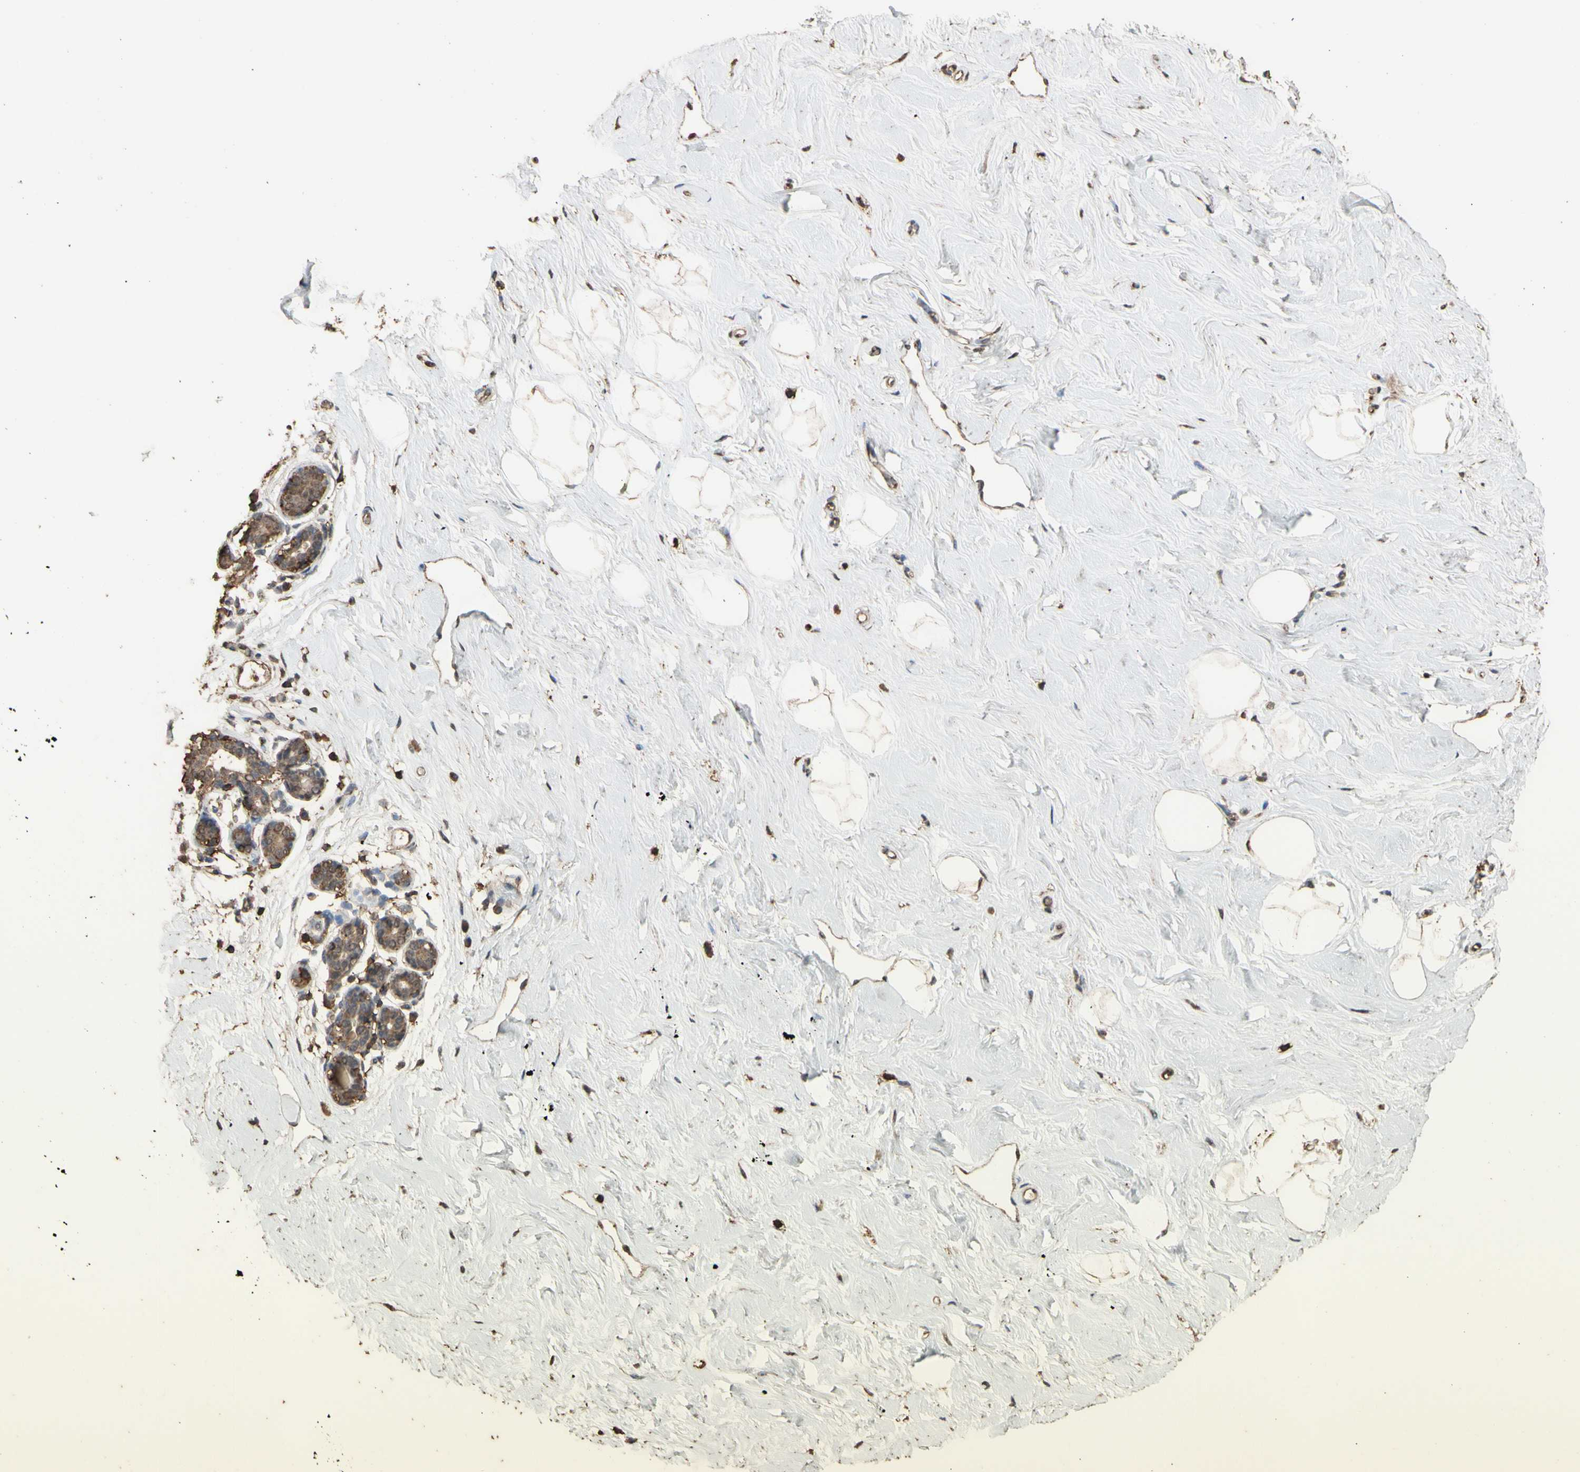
{"staining": {"intensity": "moderate", "quantity": ">75%", "location": "cytoplasmic/membranous"}, "tissue": "breast", "cell_type": "Adipocytes", "image_type": "normal", "snomed": [{"axis": "morphology", "description": "Normal tissue, NOS"}, {"axis": "topography", "description": "Breast"}], "caption": "Immunohistochemical staining of normal human breast displays >75% levels of moderate cytoplasmic/membranous protein positivity in approximately >75% of adipocytes.", "gene": "TNFSF13B", "patient": {"sex": "female", "age": 23}}